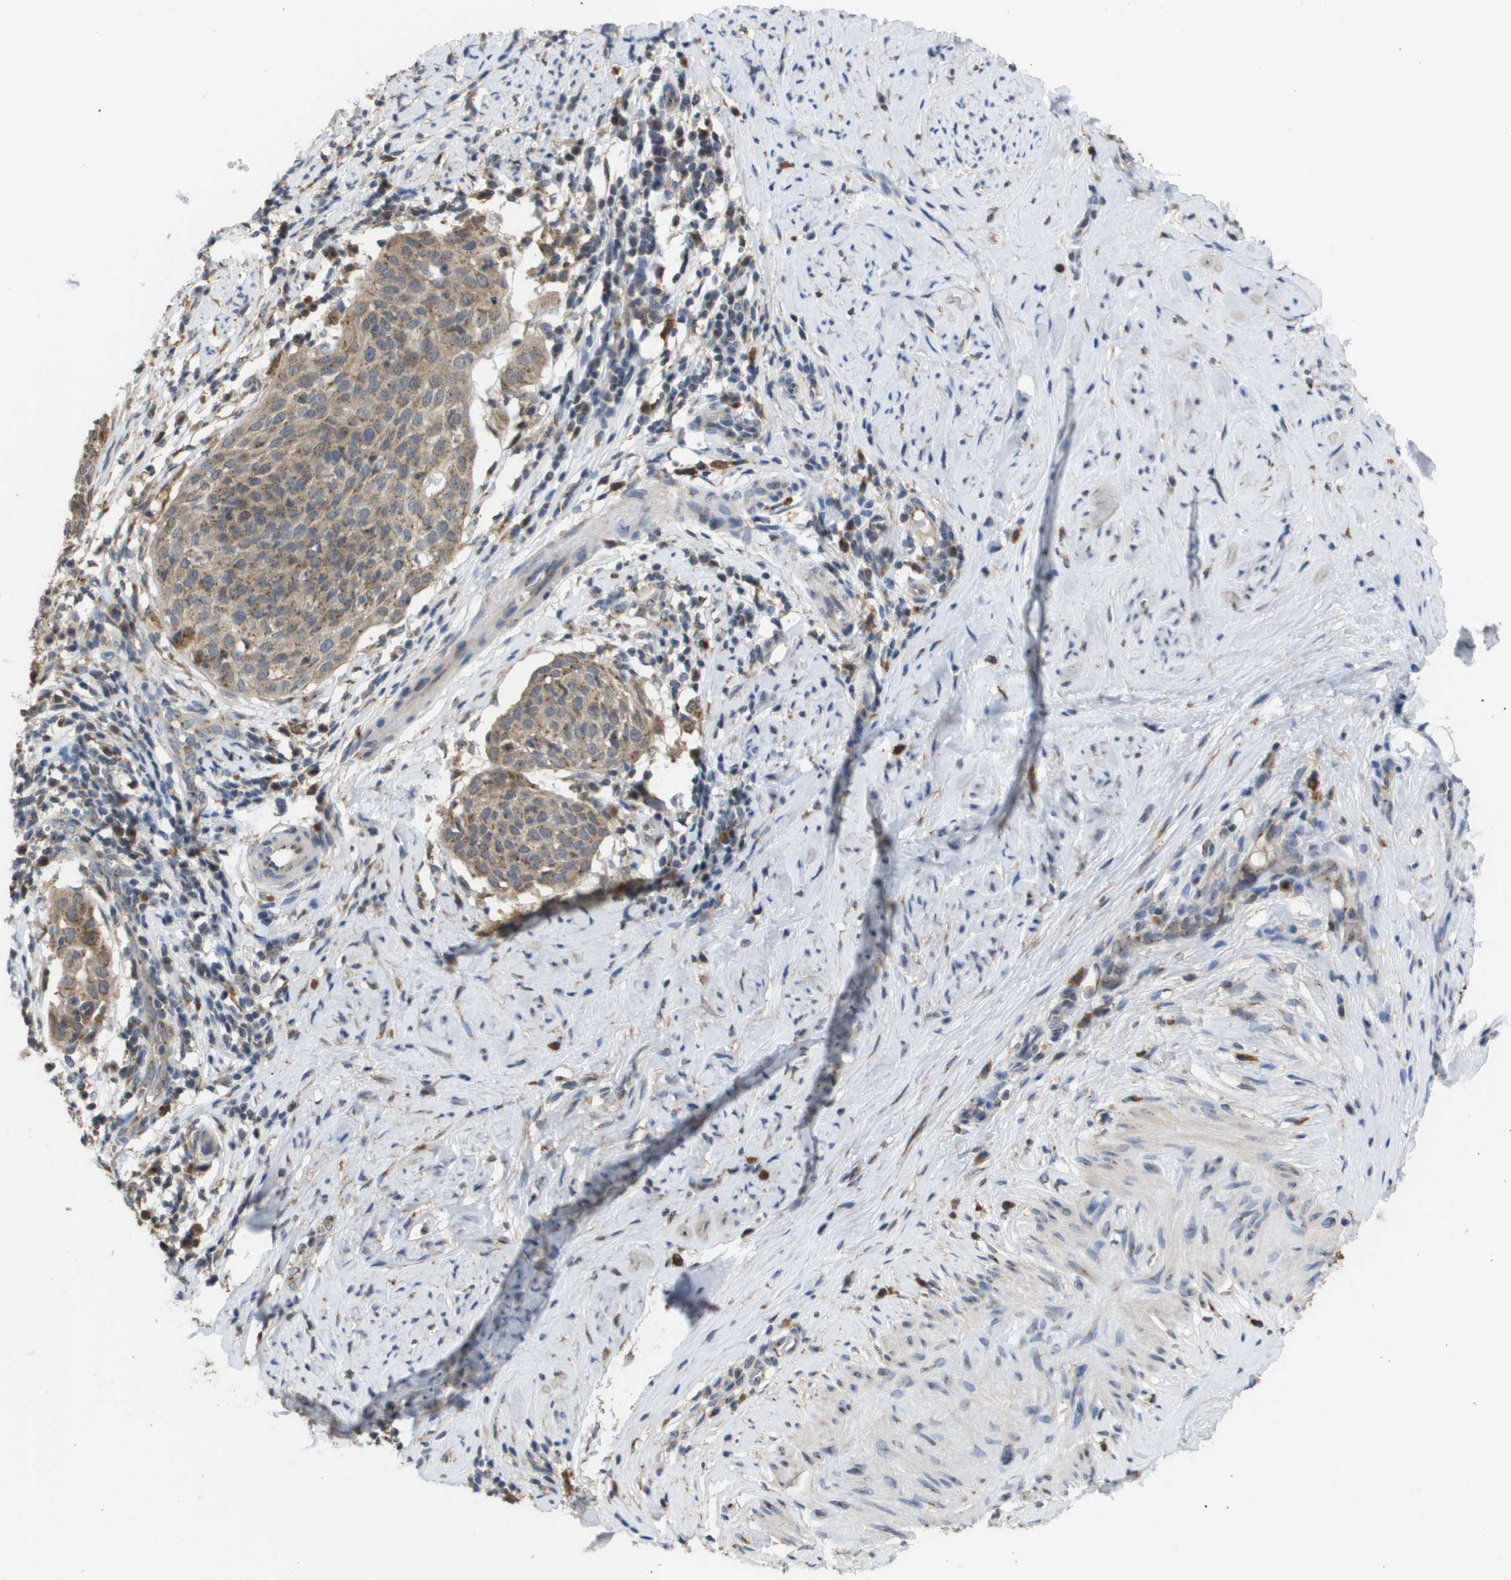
{"staining": {"intensity": "moderate", "quantity": ">75%", "location": "cytoplasmic/membranous"}, "tissue": "cervical cancer", "cell_type": "Tumor cells", "image_type": "cancer", "snomed": [{"axis": "morphology", "description": "Squamous cell carcinoma, NOS"}, {"axis": "topography", "description": "Cervix"}], "caption": "An image showing moderate cytoplasmic/membranous expression in approximately >75% of tumor cells in cervical squamous cell carcinoma, as visualized by brown immunohistochemical staining.", "gene": "PCK1", "patient": {"sex": "female", "age": 51}}